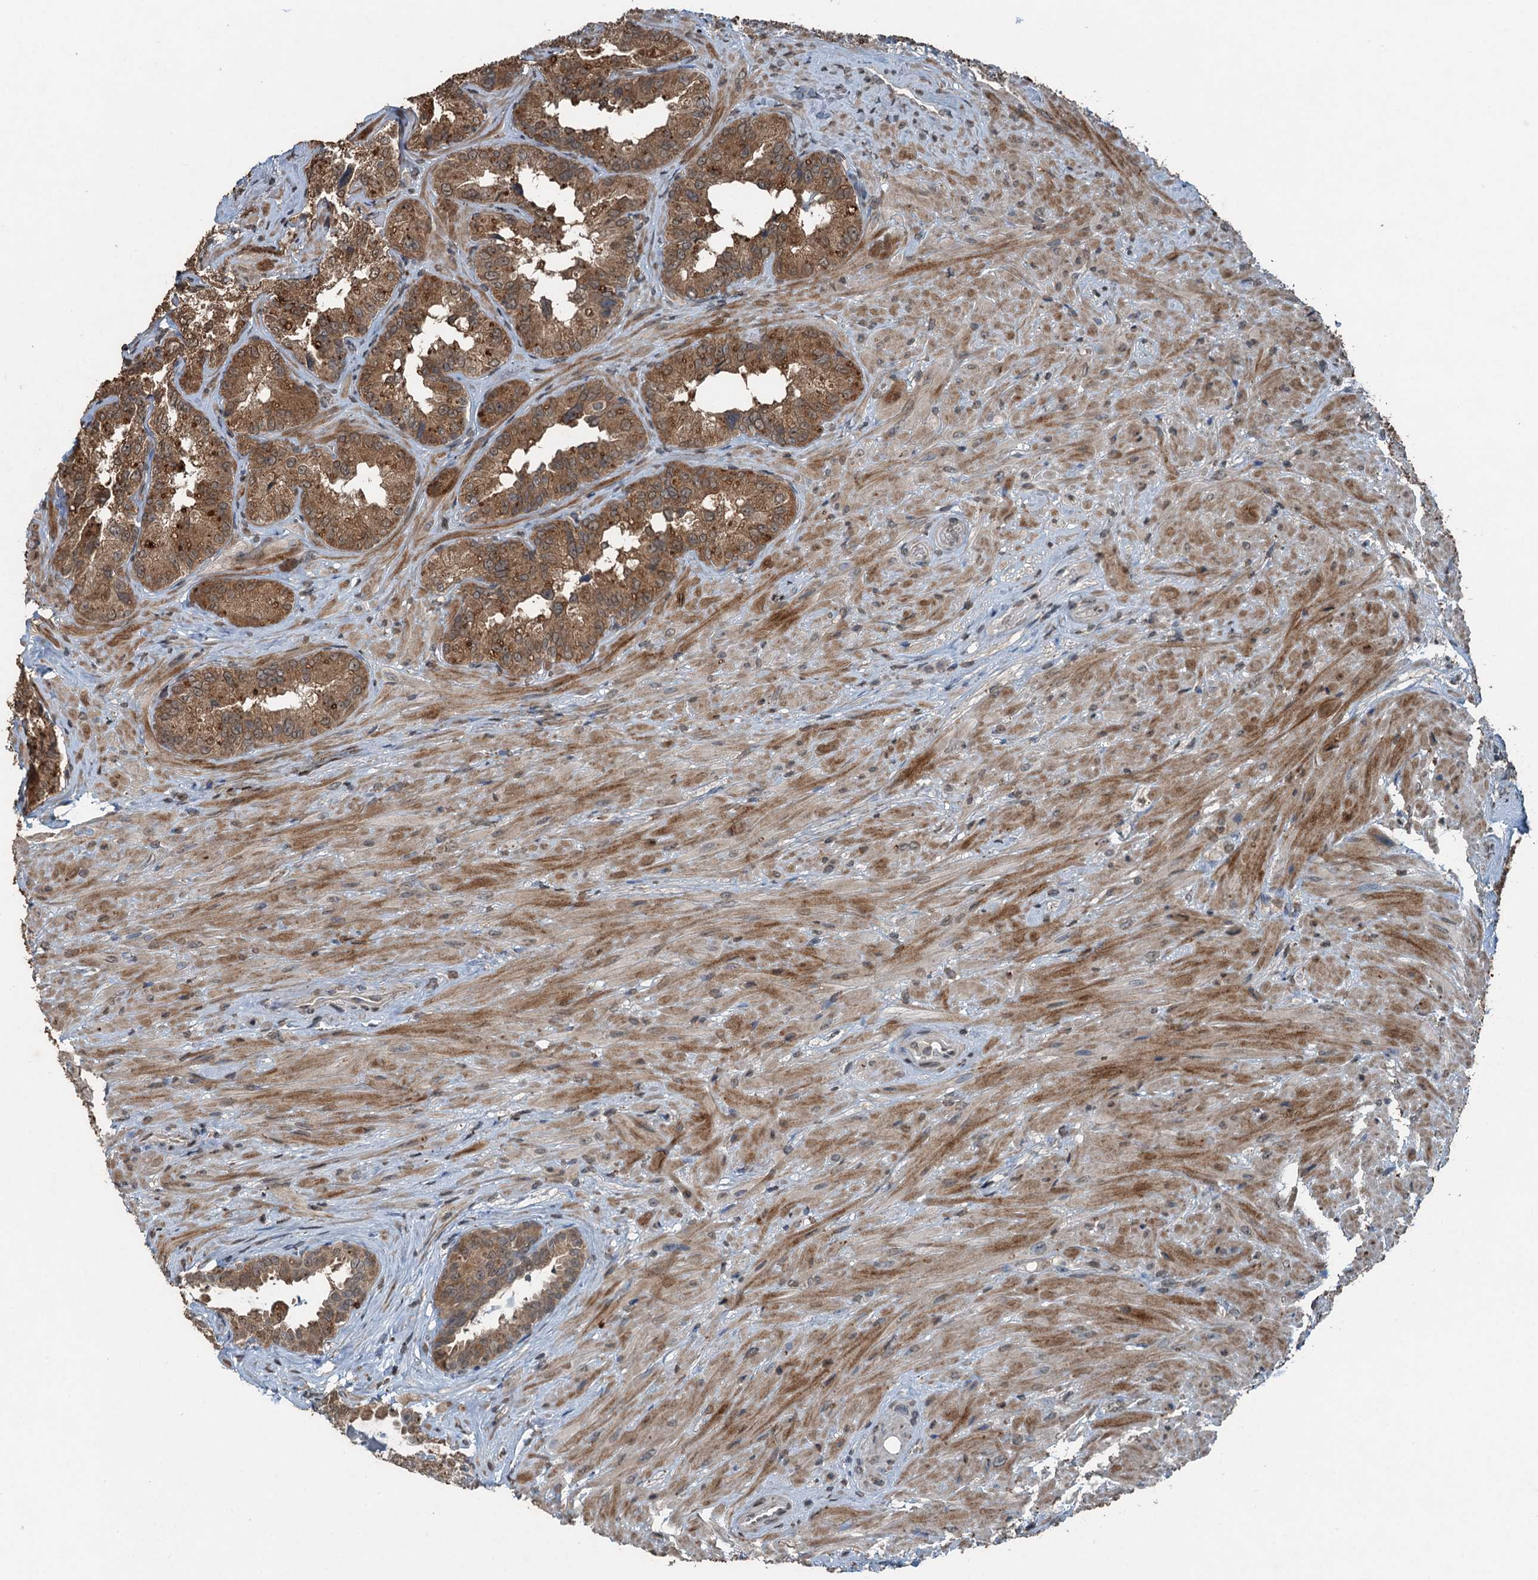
{"staining": {"intensity": "moderate", "quantity": ">75%", "location": "cytoplasmic/membranous"}, "tissue": "seminal vesicle", "cell_type": "Glandular cells", "image_type": "normal", "snomed": [{"axis": "morphology", "description": "Normal tissue, NOS"}, {"axis": "topography", "description": "Seminal veicle"}, {"axis": "topography", "description": "Peripheral nerve tissue"}], "caption": "Normal seminal vesicle reveals moderate cytoplasmic/membranous expression in approximately >75% of glandular cells.", "gene": "TCTN1", "patient": {"sex": "male", "age": 67}}